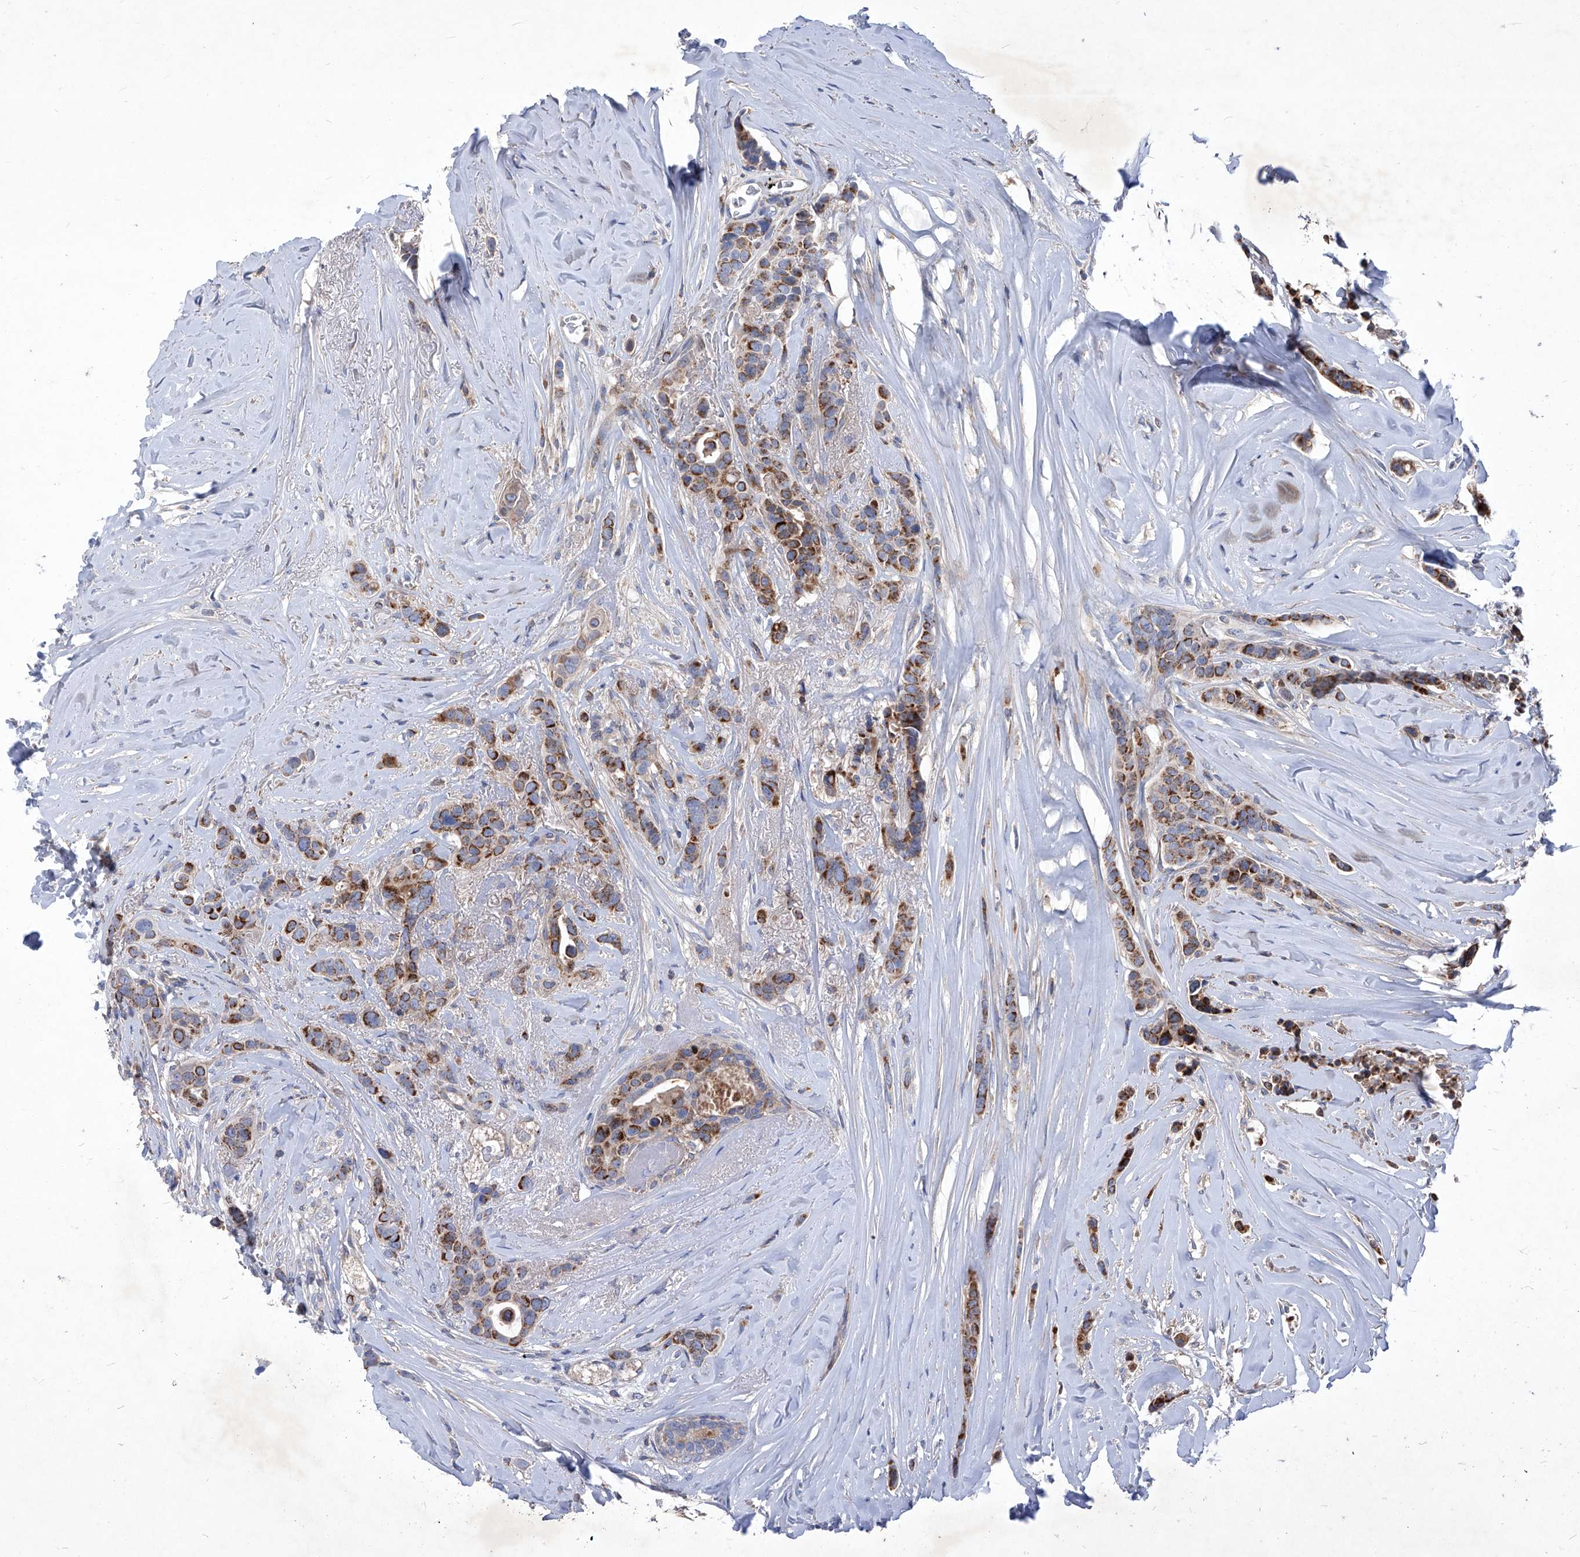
{"staining": {"intensity": "moderate", "quantity": ">75%", "location": "cytoplasmic/membranous"}, "tissue": "breast cancer", "cell_type": "Tumor cells", "image_type": "cancer", "snomed": [{"axis": "morphology", "description": "Lobular carcinoma"}, {"axis": "topography", "description": "Breast"}], "caption": "Protein expression analysis of breast cancer (lobular carcinoma) reveals moderate cytoplasmic/membranous staining in approximately >75% of tumor cells. (IHC, brightfield microscopy, high magnification).", "gene": "EPHA8", "patient": {"sex": "female", "age": 51}}